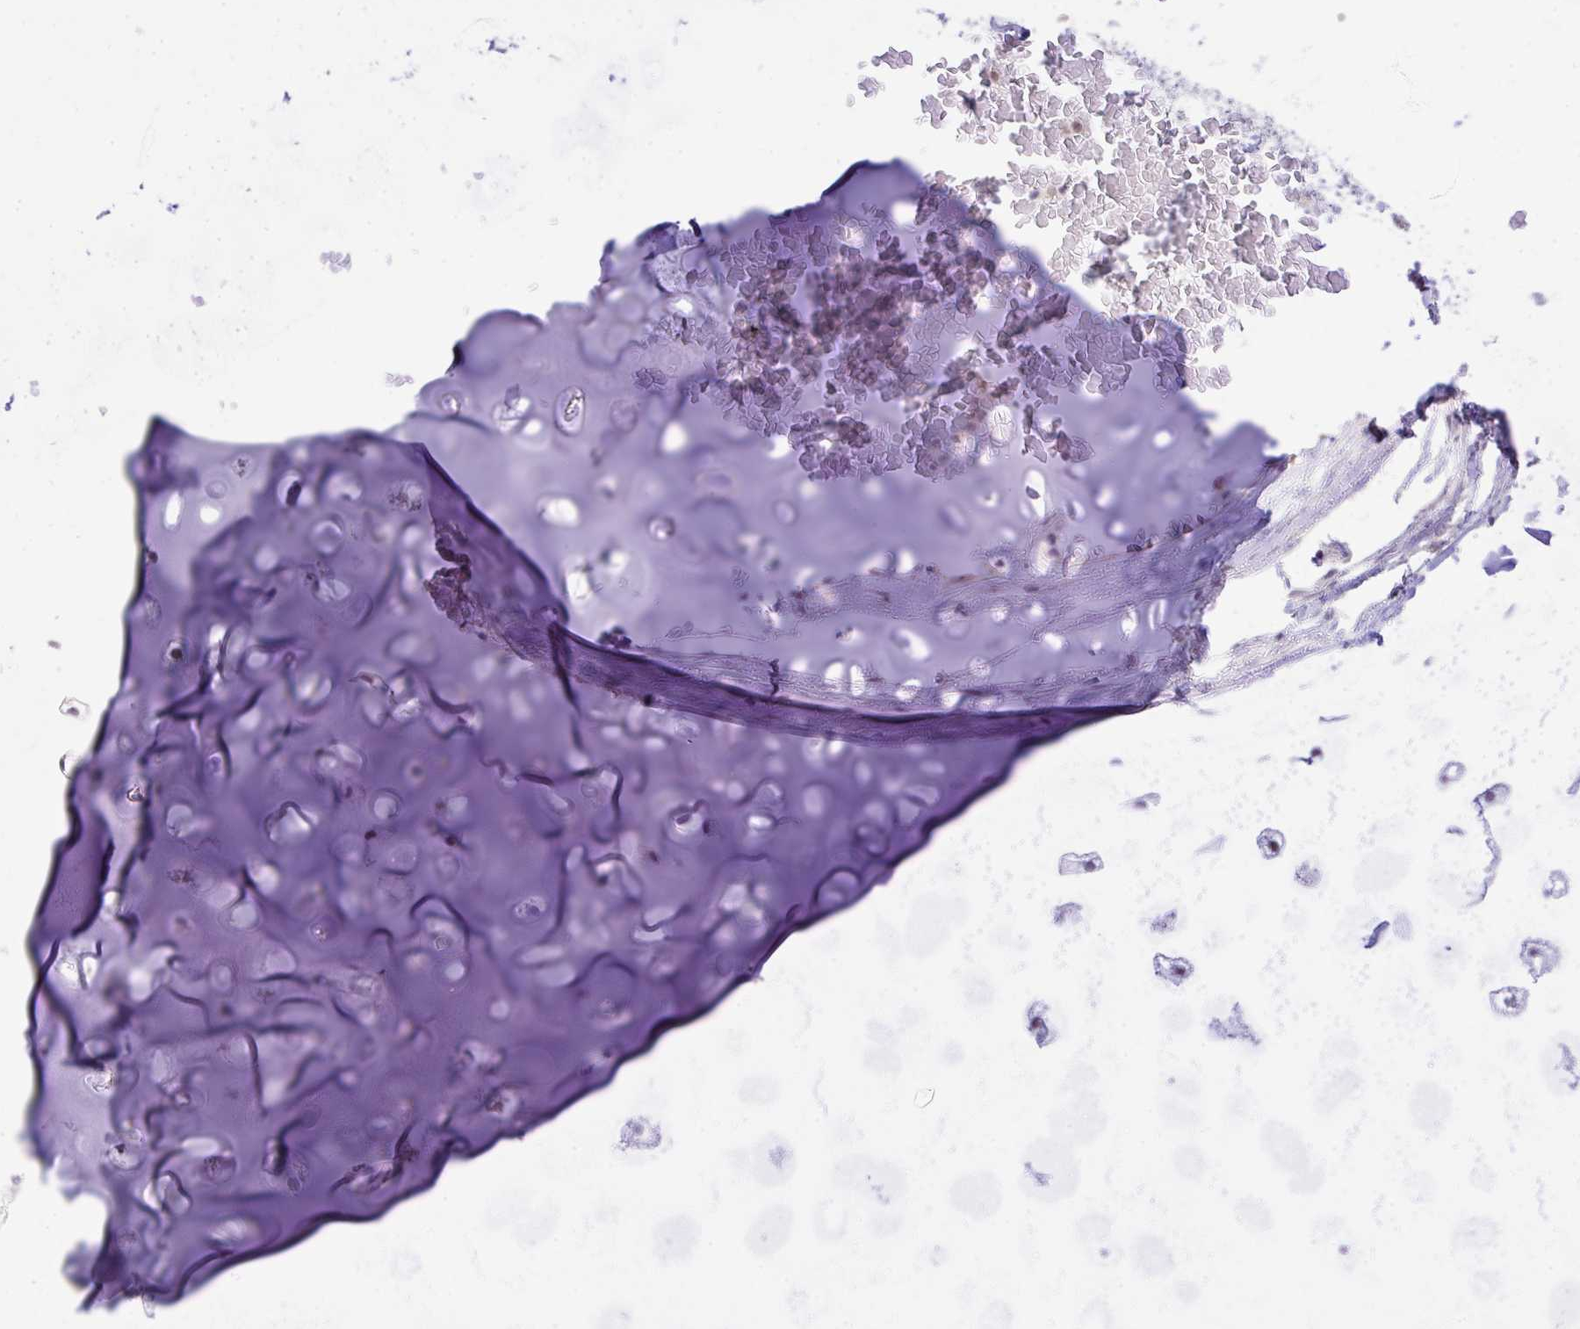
{"staining": {"intensity": "negative", "quantity": "none", "location": "none"}, "tissue": "adipose tissue", "cell_type": "Adipocytes", "image_type": "normal", "snomed": [{"axis": "morphology", "description": "Normal tissue, NOS"}, {"axis": "topography", "description": "Lymph node"}, {"axis": "topography", "description": "Bronchus"}], "caption": "An immunohistochemistry (IHC) photomicrograph of normal adipose tissue is shown. There is no staining in adipocytes of adipose tissue.", "gene": "EID3", "patient": {"sex": "male", "age": 56}}